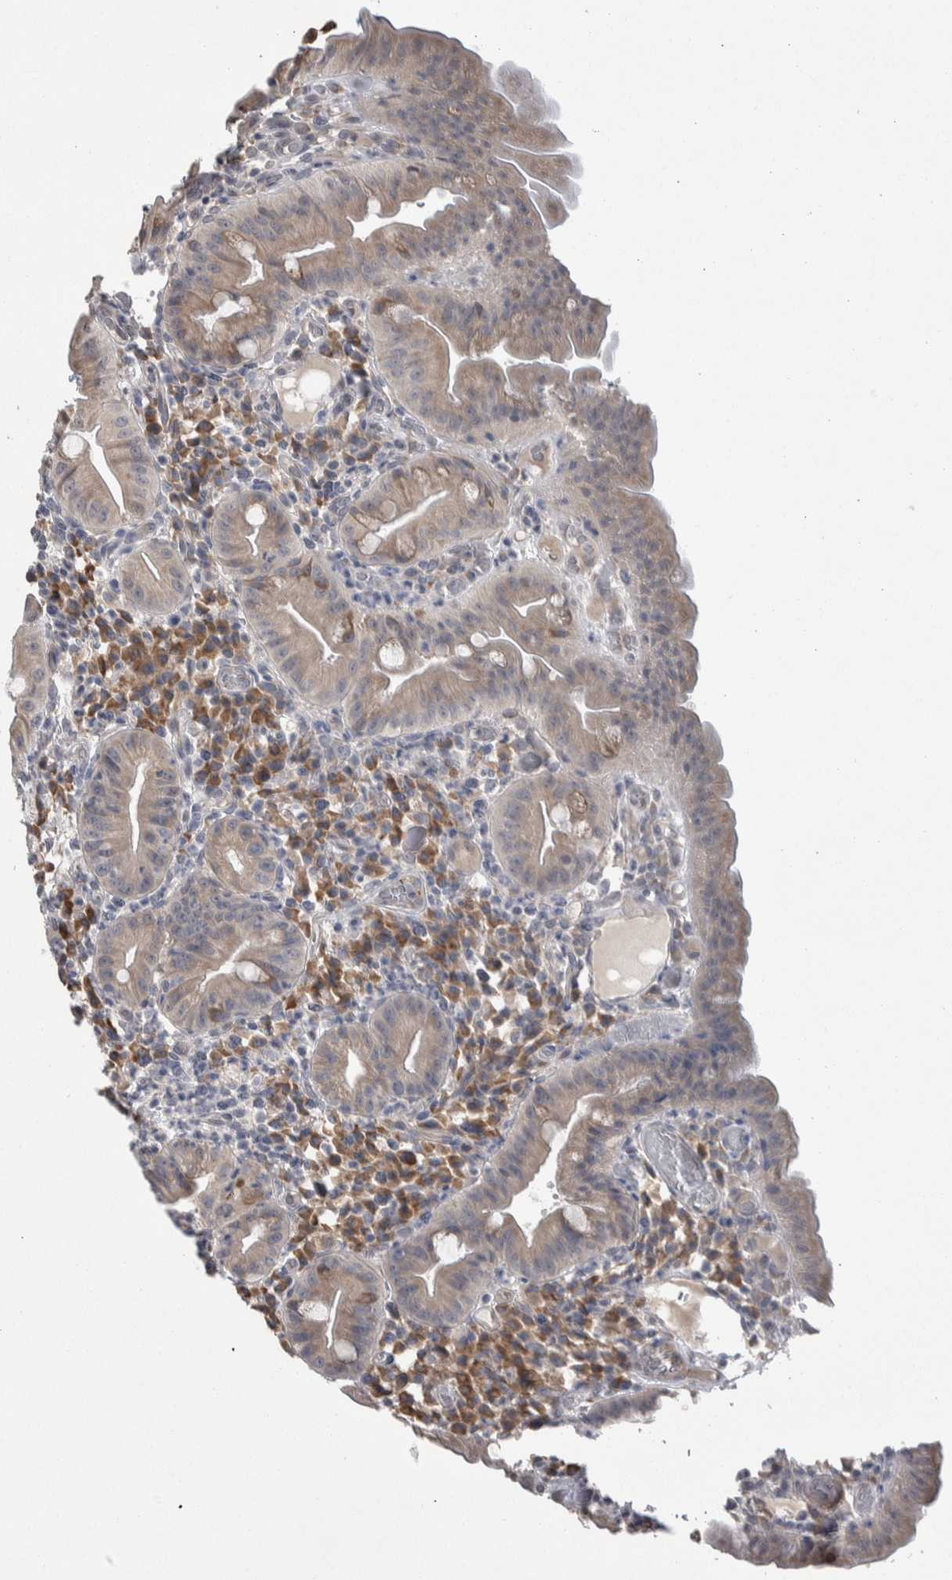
{"staining": {"intensity": "moderate", "quantity": ">75%", "location": "cytoplasmic/membranous"}, "tissue": "duodenum", "cell_type": "Glandular cells", "image_type": "normal", "snomed": [{"axis": "morphology", "description": "Normal tissue, NOS"}, {"axis": "topography", "description": "Duodenum"}], "caption": "Immunohistochemical staining of benign human duodenum reveals medium levels of moderate cytoplasmic/membranous expression in approximately >75% of glandular cells. (DAB IHC with brightfield microscopy, high magnification).", "gene": "CUL2", "patient": {"sex": "male", "age": 50}}